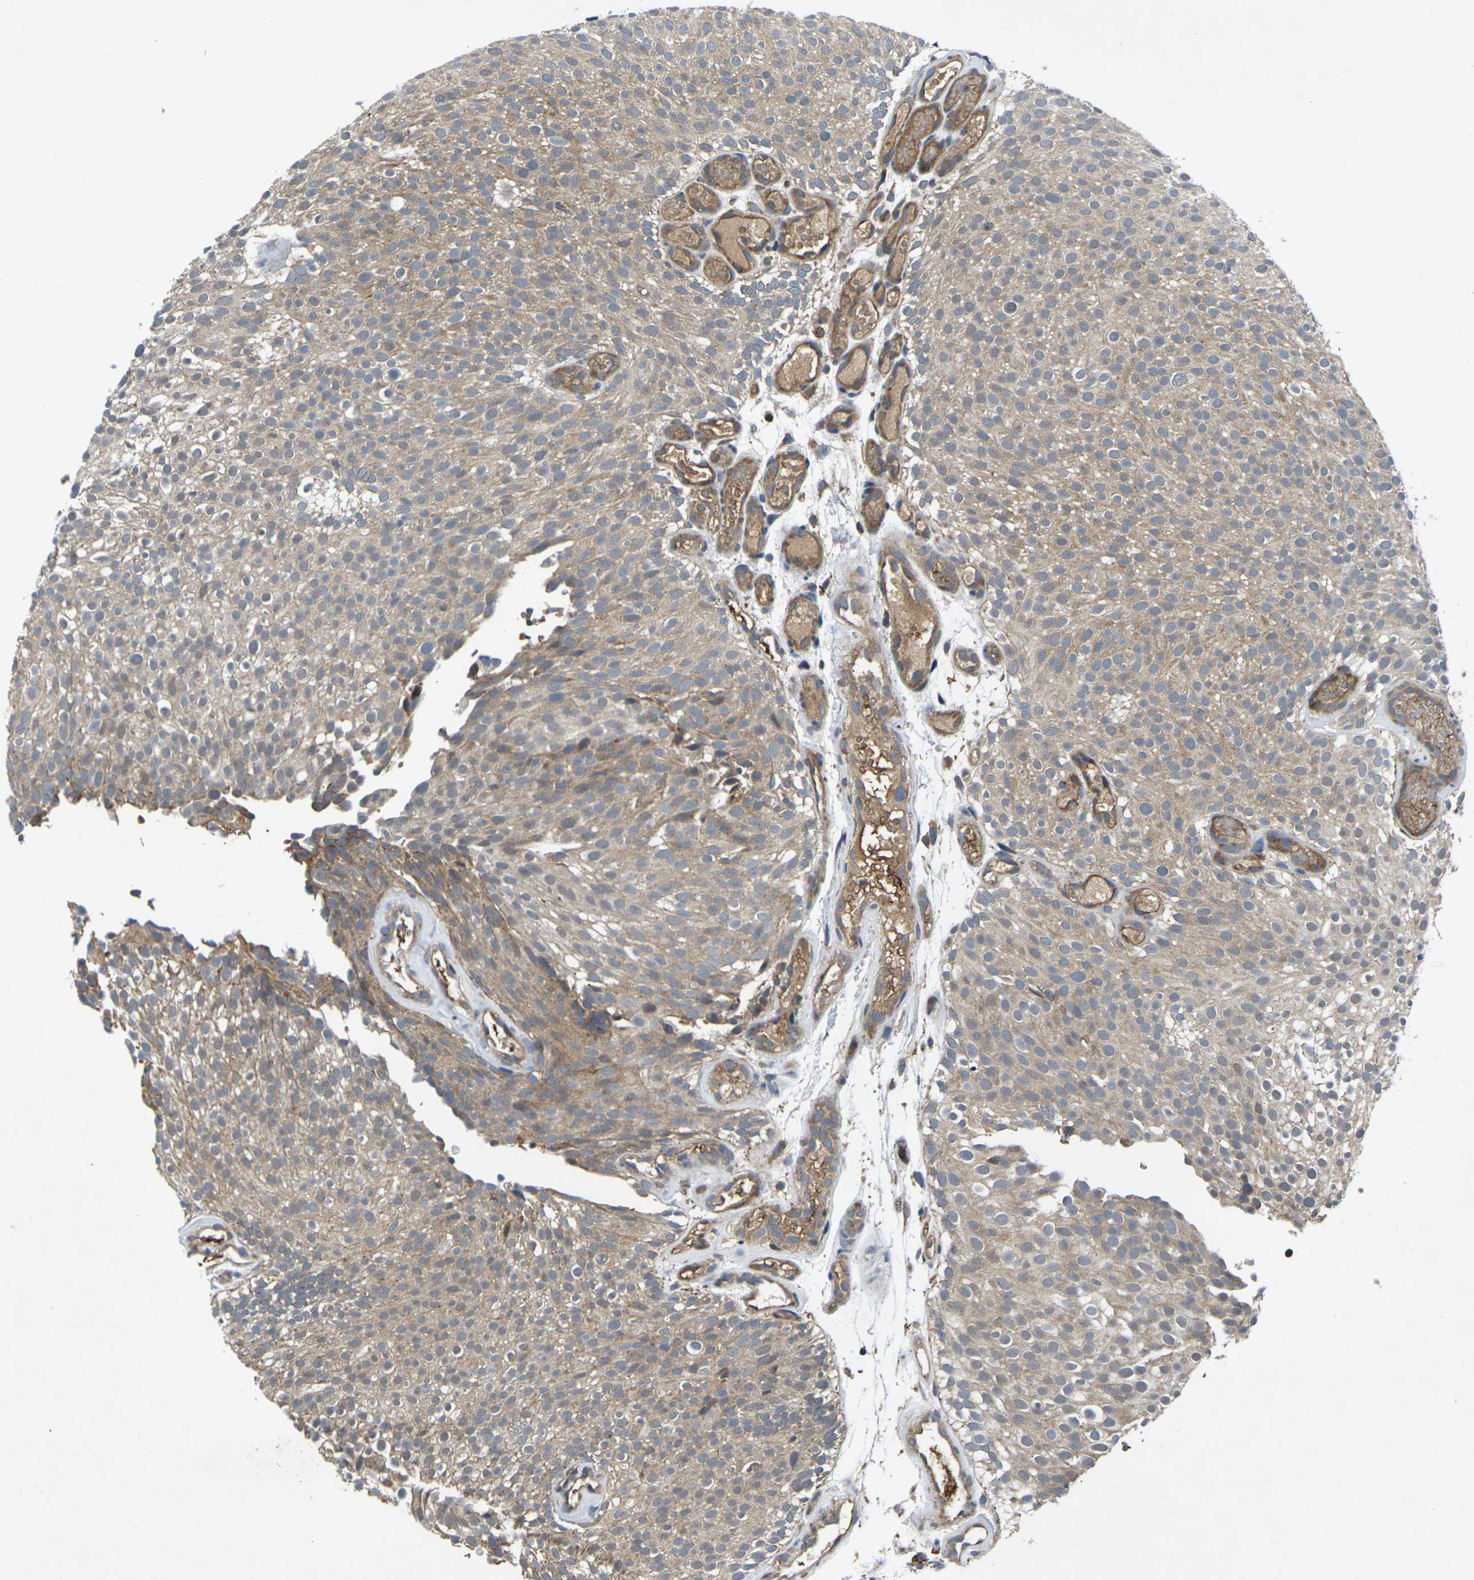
{"staining": {"intensity": "negative", "quantity": "none", "location": "none"}, "tissue": "urothelial cancer", "cell_type": "Tumor cells", "image_type": "cancer", "snomed": [{"axis": "morphology", "description": "Urothelial carcinoma, Low grade"}, {"axis": "topography", "description": "Urinary bladder"}], "caption": "IHC of low-grade urothelial carcinoma exhibits no positivity in tumor cells.", "gene": "KIF1B", "patient": {"sex": "male", "age": 78}}